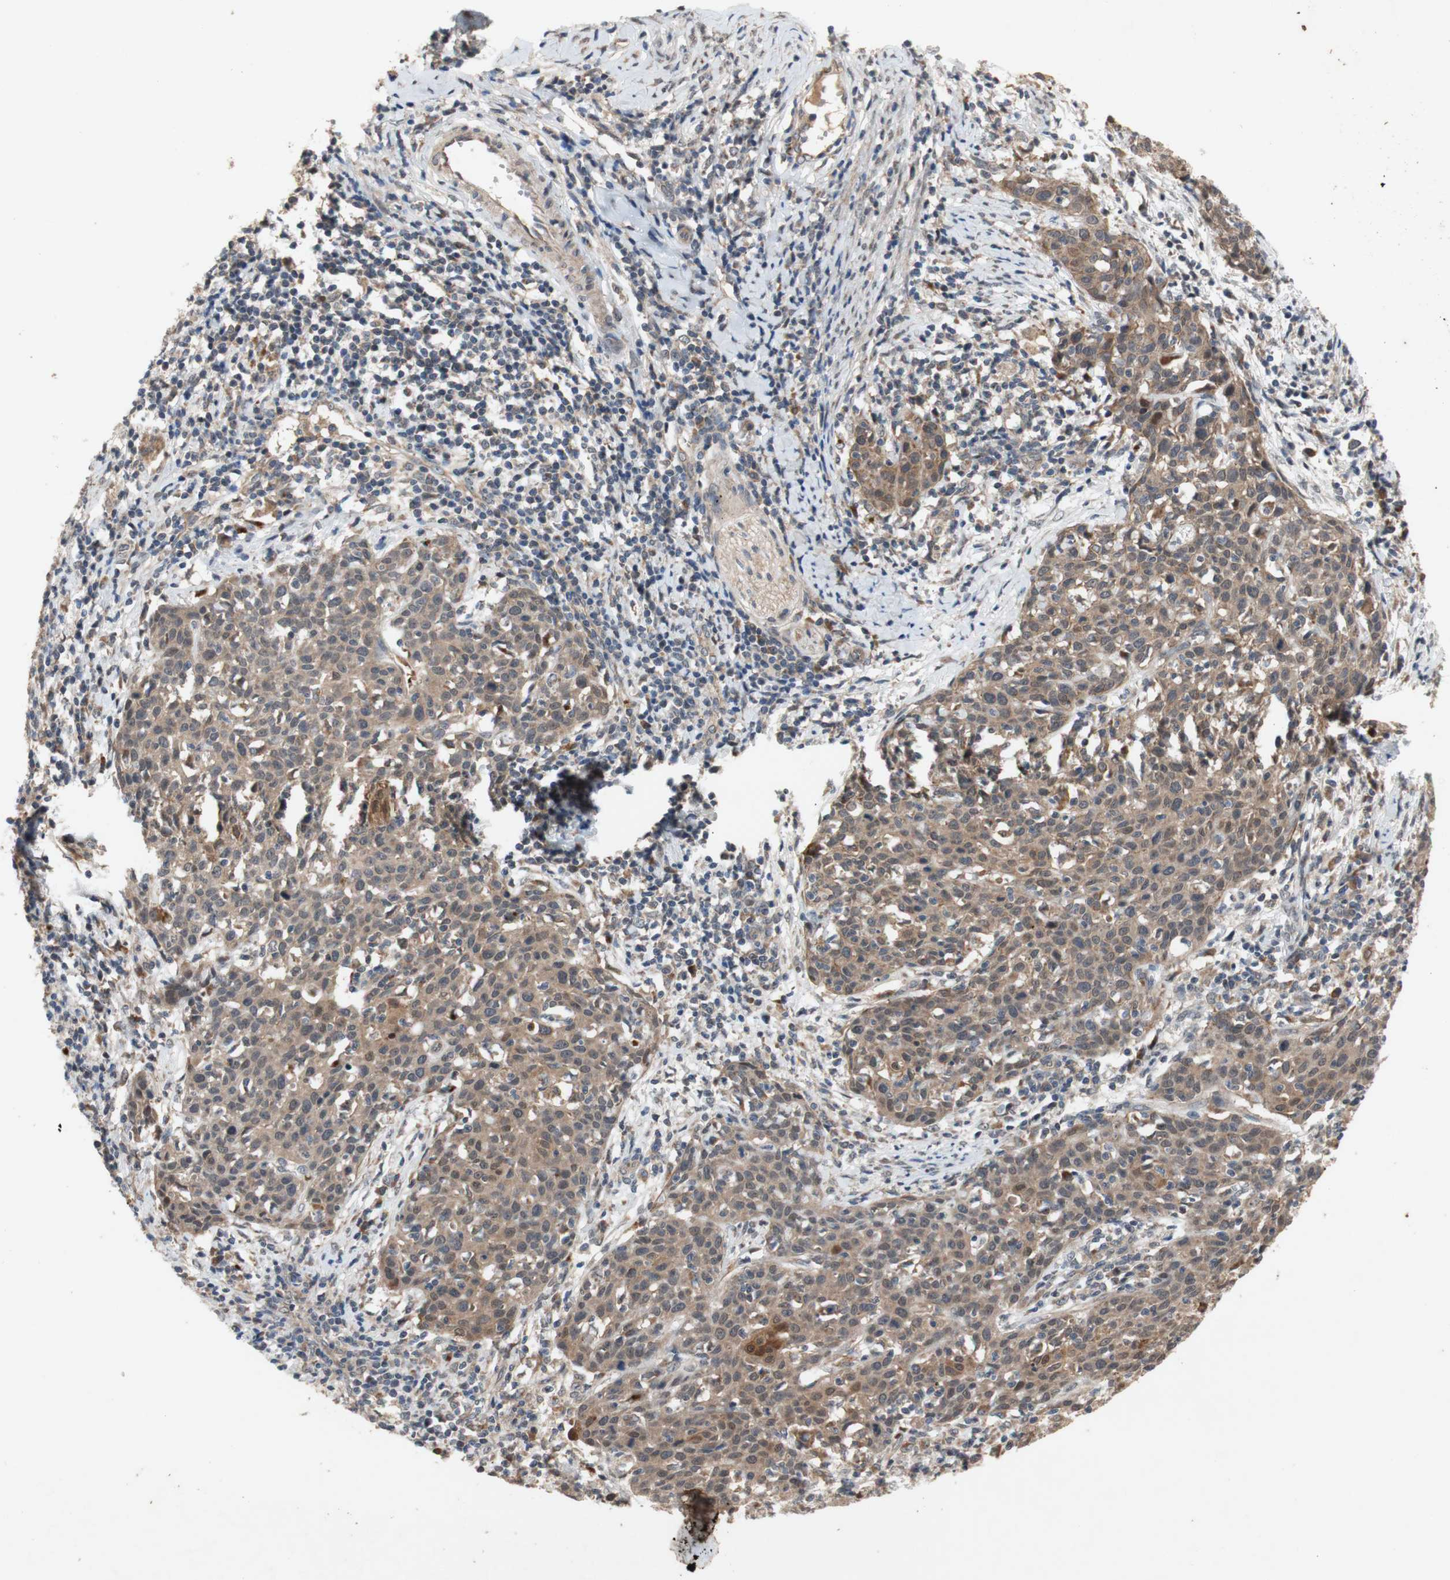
{"staining": {"intensity": "moderate", "quantity": ">75%", "location": "cytoplasmic/membranous"}, "tissue": "cervical cancer", "cell_type": "Tumor cells", "image_type": "cancer", "snomed": [{"axis": "morphology", "description": "Squamous cell carcinoma, NOS"}, {"axis": "topography", "description": "Cervix"}], "caption": "Cervical cancer stained with DAB (3,3'-diaminobenzidine) IHC shows medium levels of moderate cytoplasmic/membranous staining in about >75% of tumor cells. The protein of interest is shown in brown color, while the nuclei are stained blue.", "gene": "PKN1", "patient": {"sex": "female", "age": 38}}